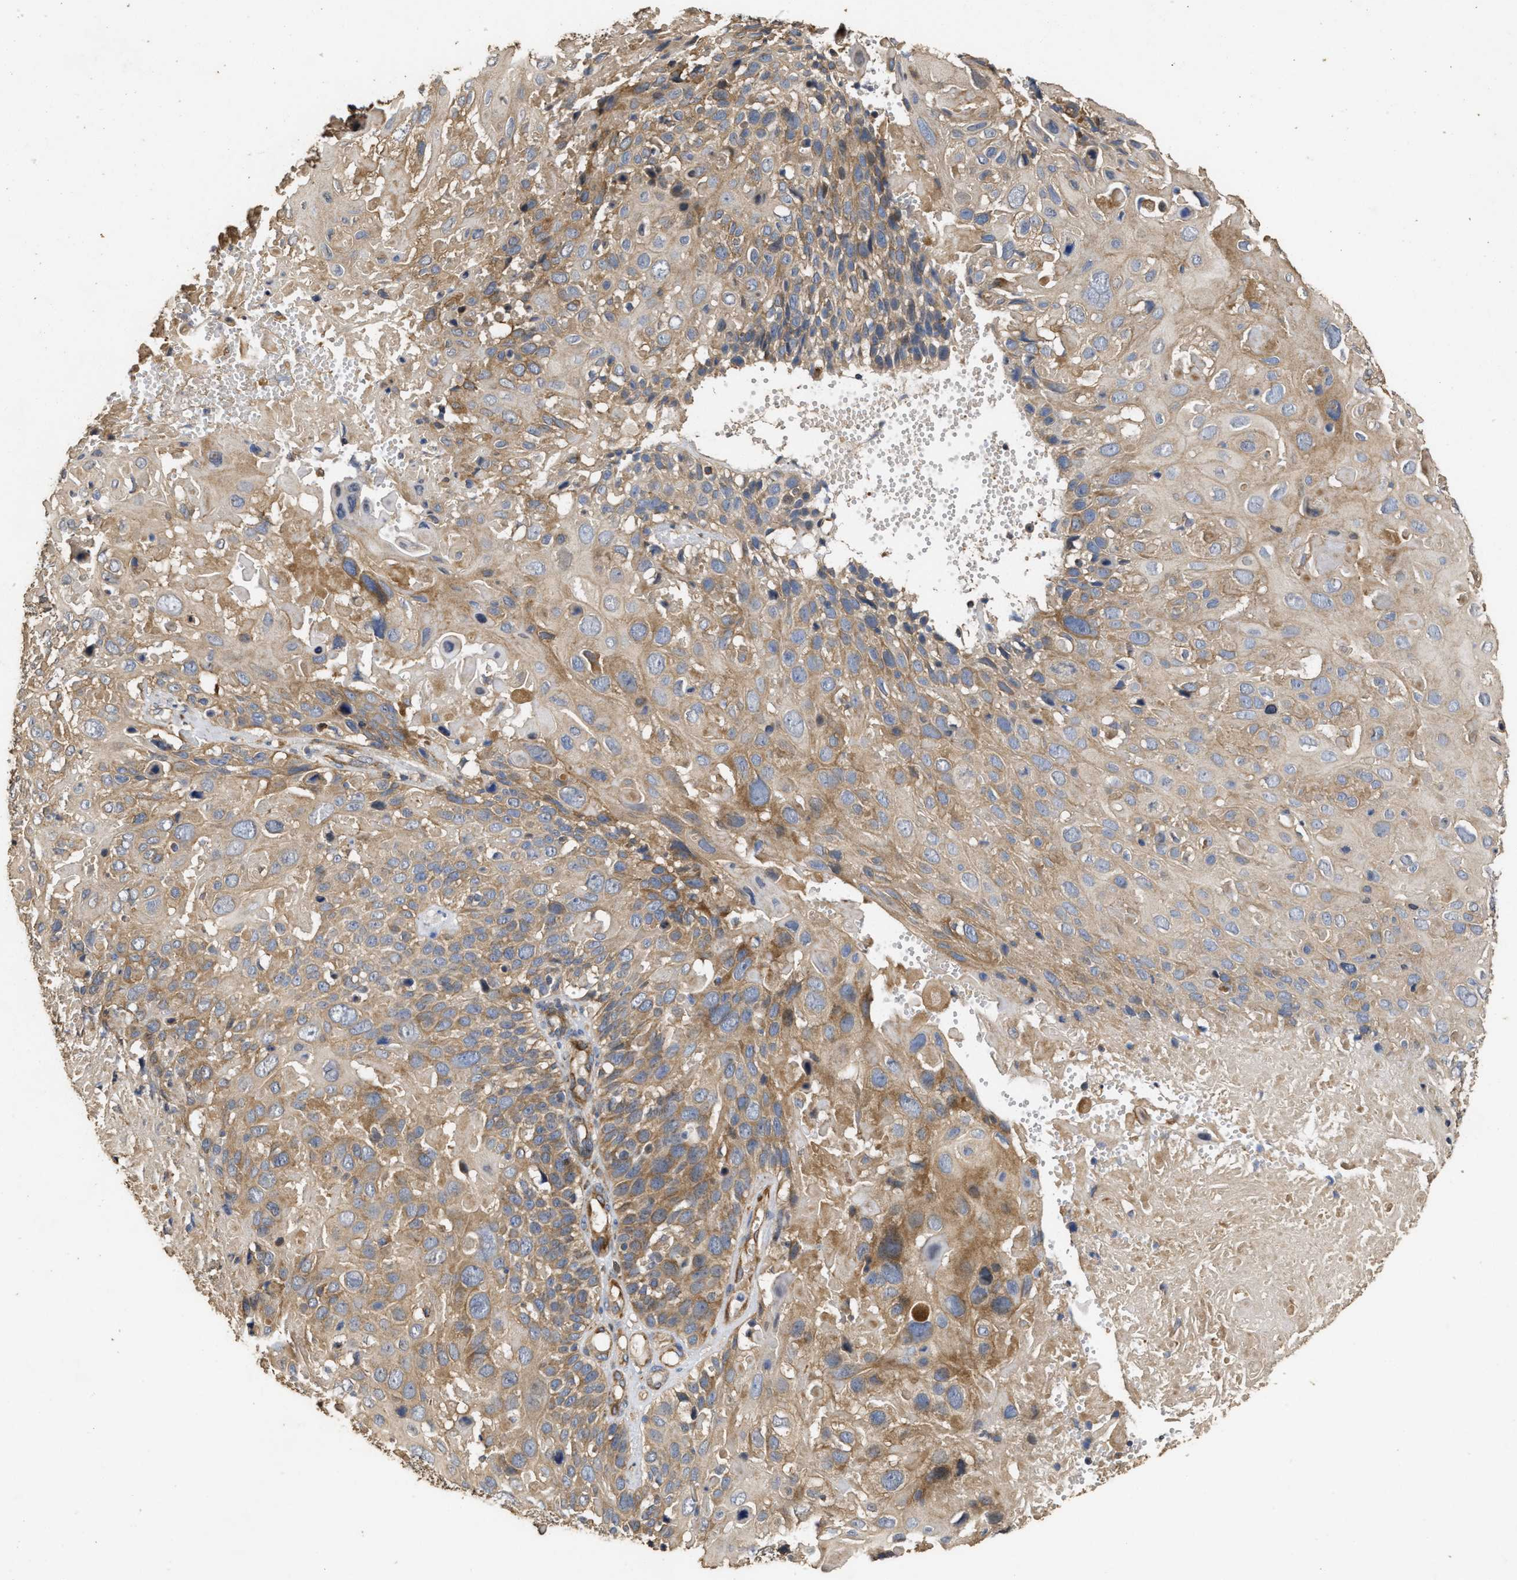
{"staining": {"intensity": "moderate", "quantity": ">75%", "location": "cytoplasmic/membranous"}, "tissue": "cervical cancer", "cell_type": "Tumor cells", "image_type": "cancer", "snomed": [{"axis": "morphology", "description": "Squamous cell carcinoma, NOS"}, {"axis": "topography", "description": "Cervix"}], "caption": "DAB immunohistochemical staining of cervical cancer displays moderate cytoplasmic/membranous protein staining in approximately >75% of tumor cells.", "gene": "NAV1", "patient": {"sex": "female", "age": 74}}